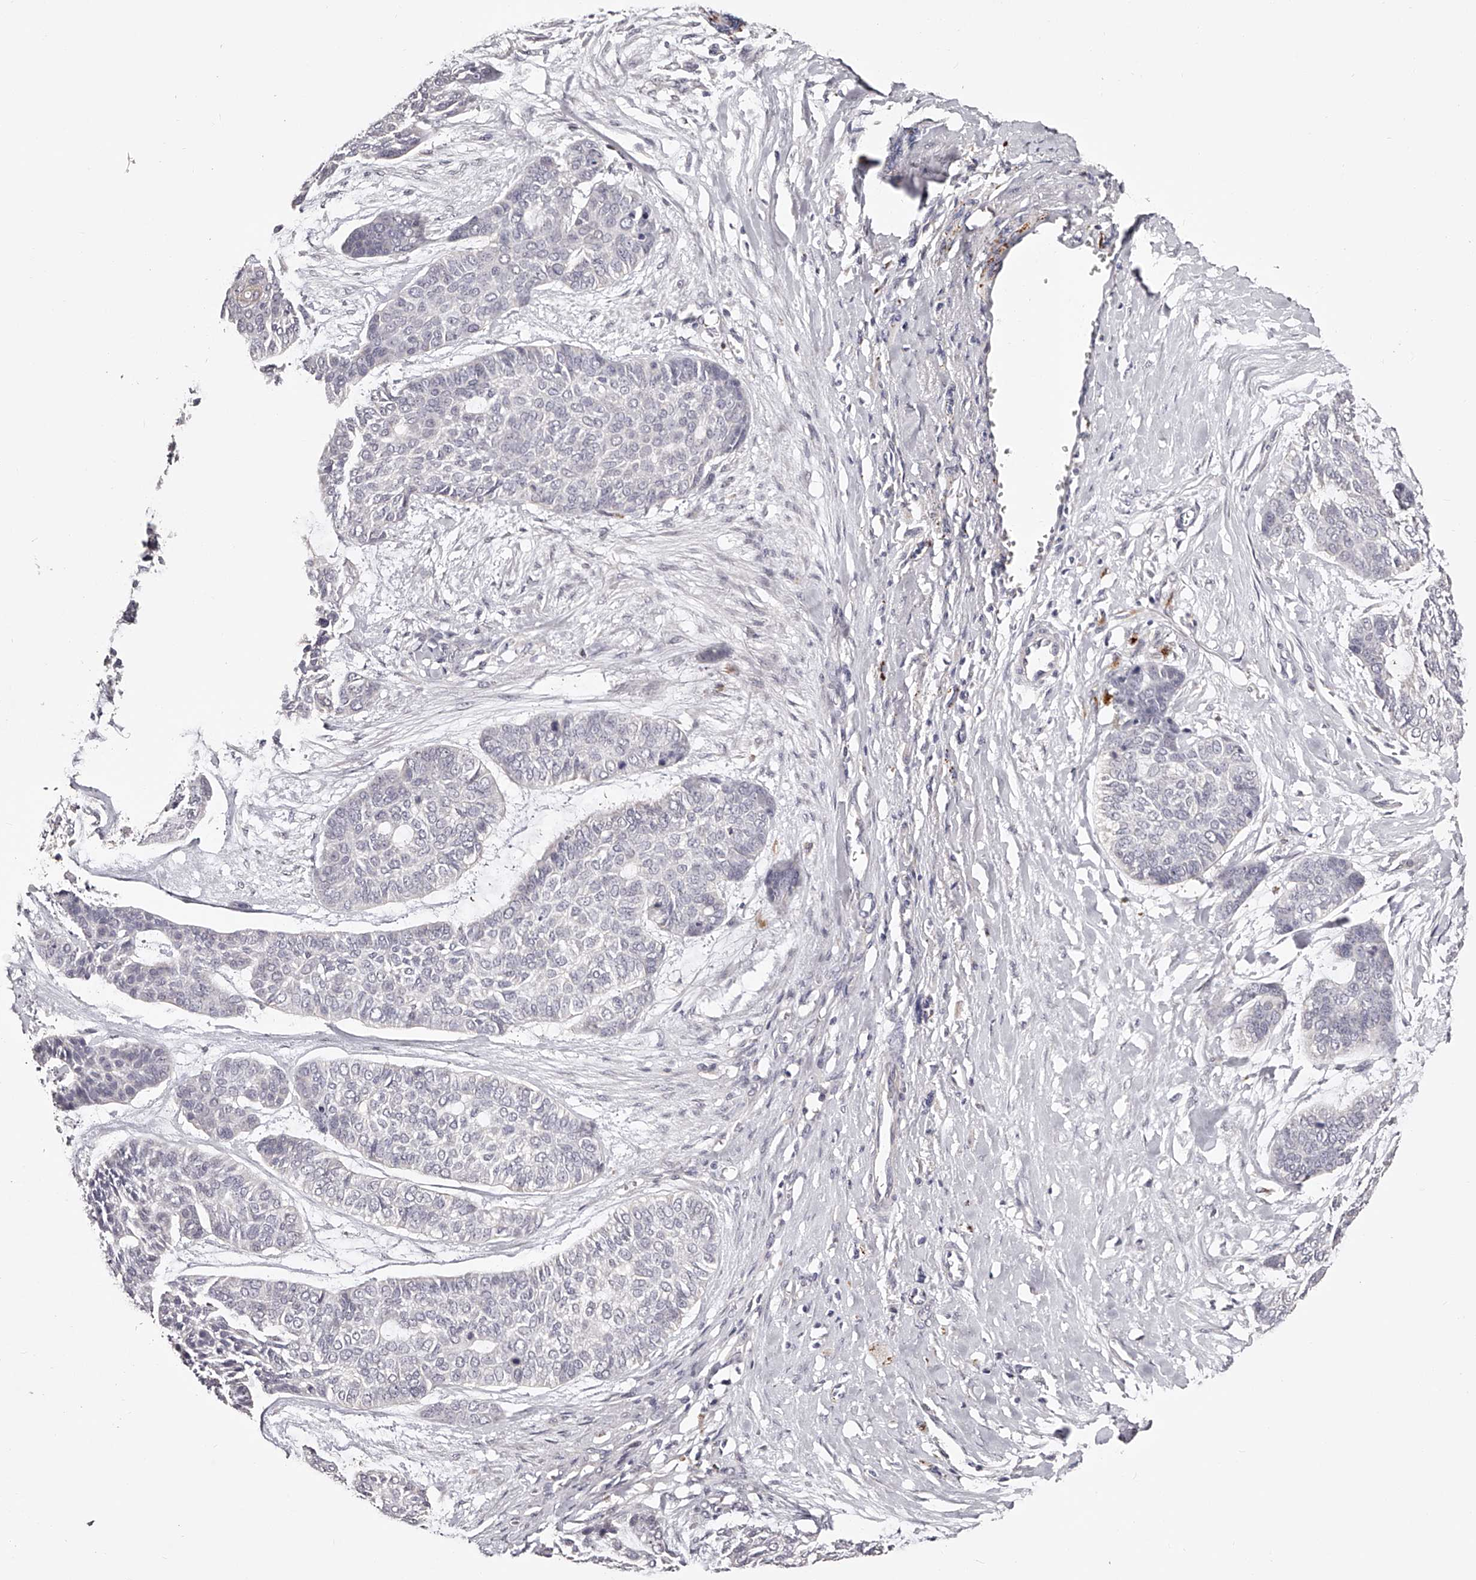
{"staining": {"intensity": "negative", "quantity": "none", "location": "none"}, "tissue": "skin cancer", "cell_type": "Tumor cells", "image_type": "cancer", "snomed": [{"axis": "morphology", "description": "Basal cell carcinoma"}, {"axis": "topography", "description": "Skin"}], "caption": "Human skin cancer stained for a protein using immunohistochemistry exhibits no staining in tumor cells.", "gene": "SLC35D3", "patient": {"sex": "female", "age": 64}}